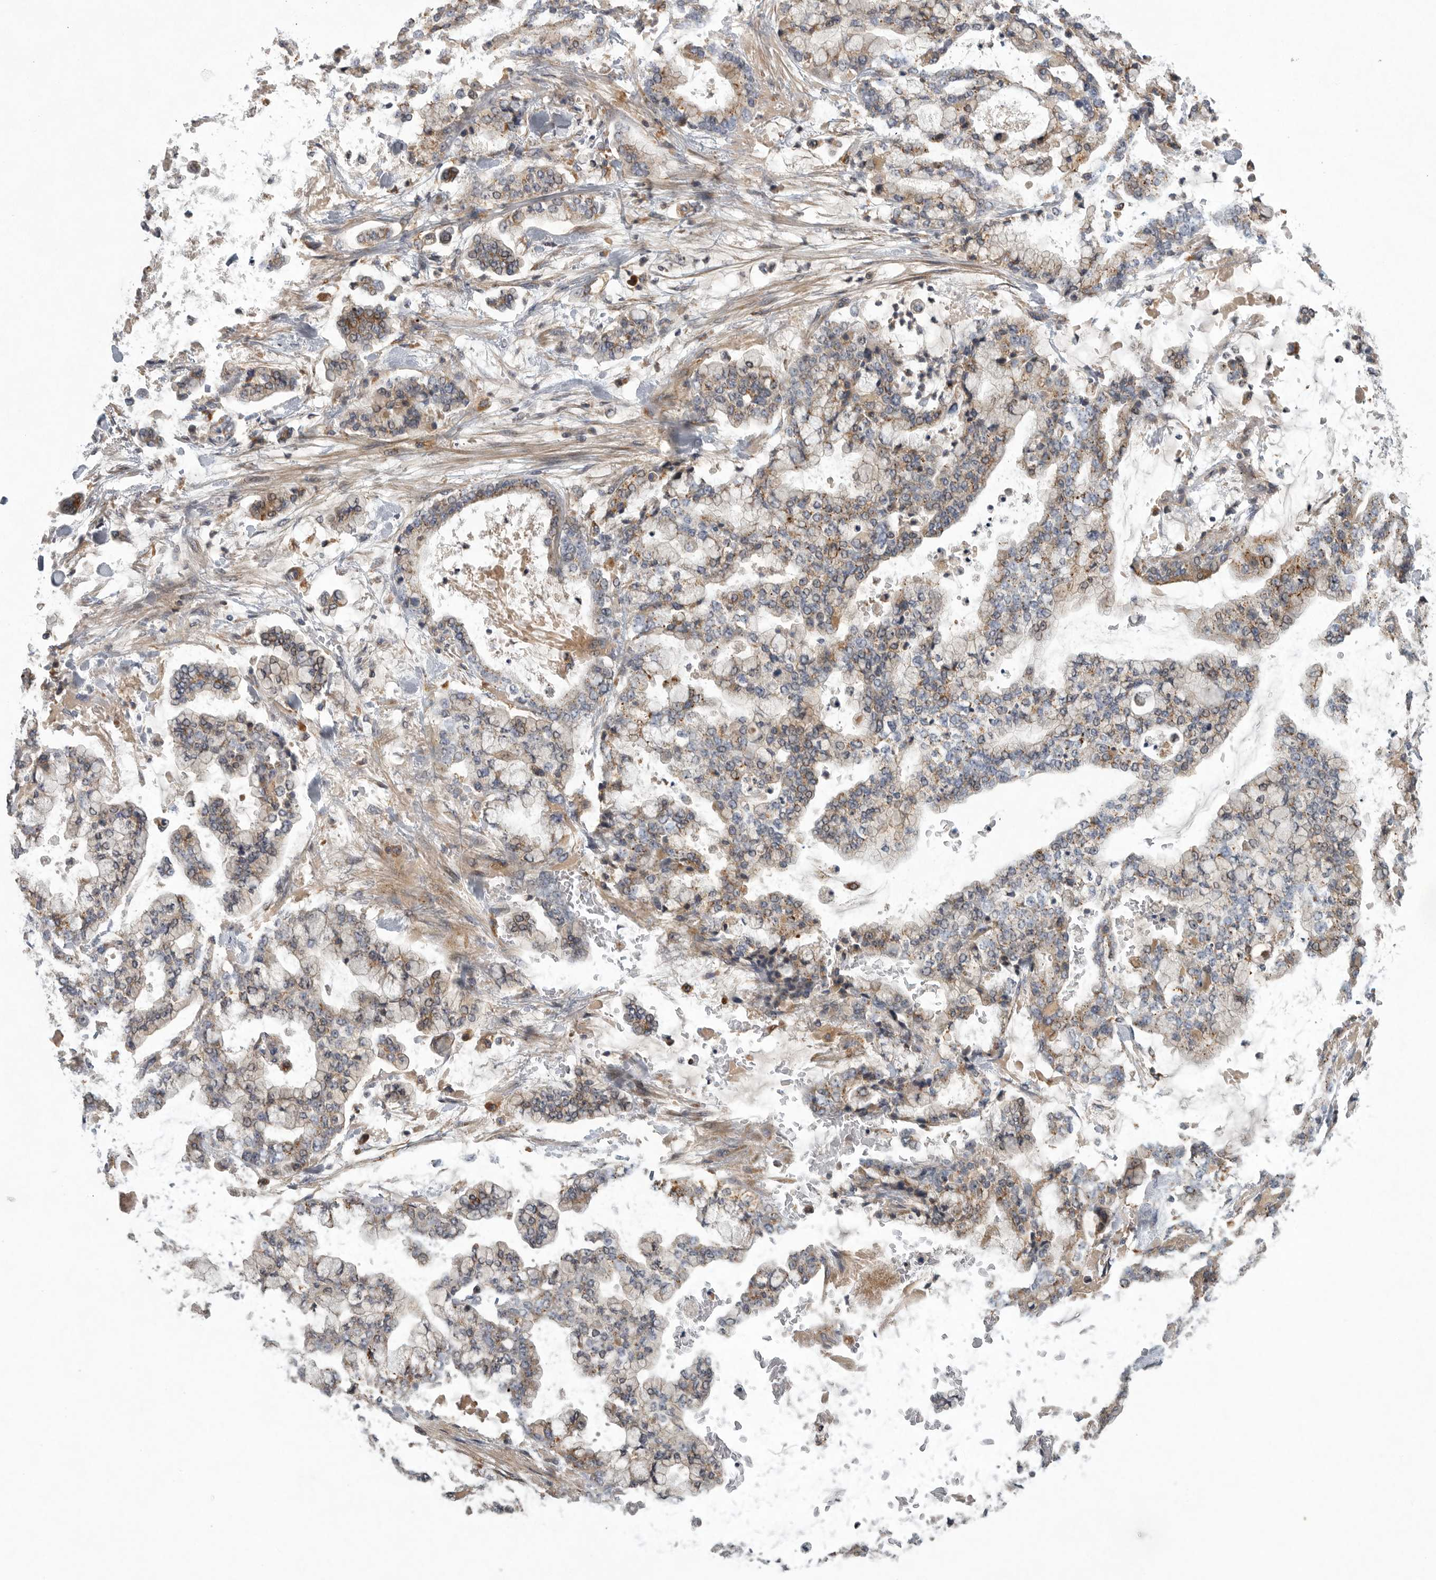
{"staining": {"intensity": "weak", "quantity": ">75%", "location": "cytoplasmic/membranous"}, "tissue": "stomach cancer", "cell_type": "Tumor cells", "image_type": "cancer", "snomed": [{"axis": "morphology", "description": "Normal tissue, NOS"}, {"axis": "morphology", "description": "Adenocarcinoma, NOS"}, {"axis": "topography", "description": "Stomach, upper"}, {"axis": "topography", "description": "Stomach"}], "caption": "Brown immunohistochemical staining in adenocarcinoma (stomach) demonstrates weak cytoplasmic/membranous positivity in about >75% of tumor cells. (DAB (3,3'-diaminobenzidine) = brown stain, brightfield microscopy at high magnification).", "gene": "LAMTOR3", "patient": {"sex": "male", "age": 76}}